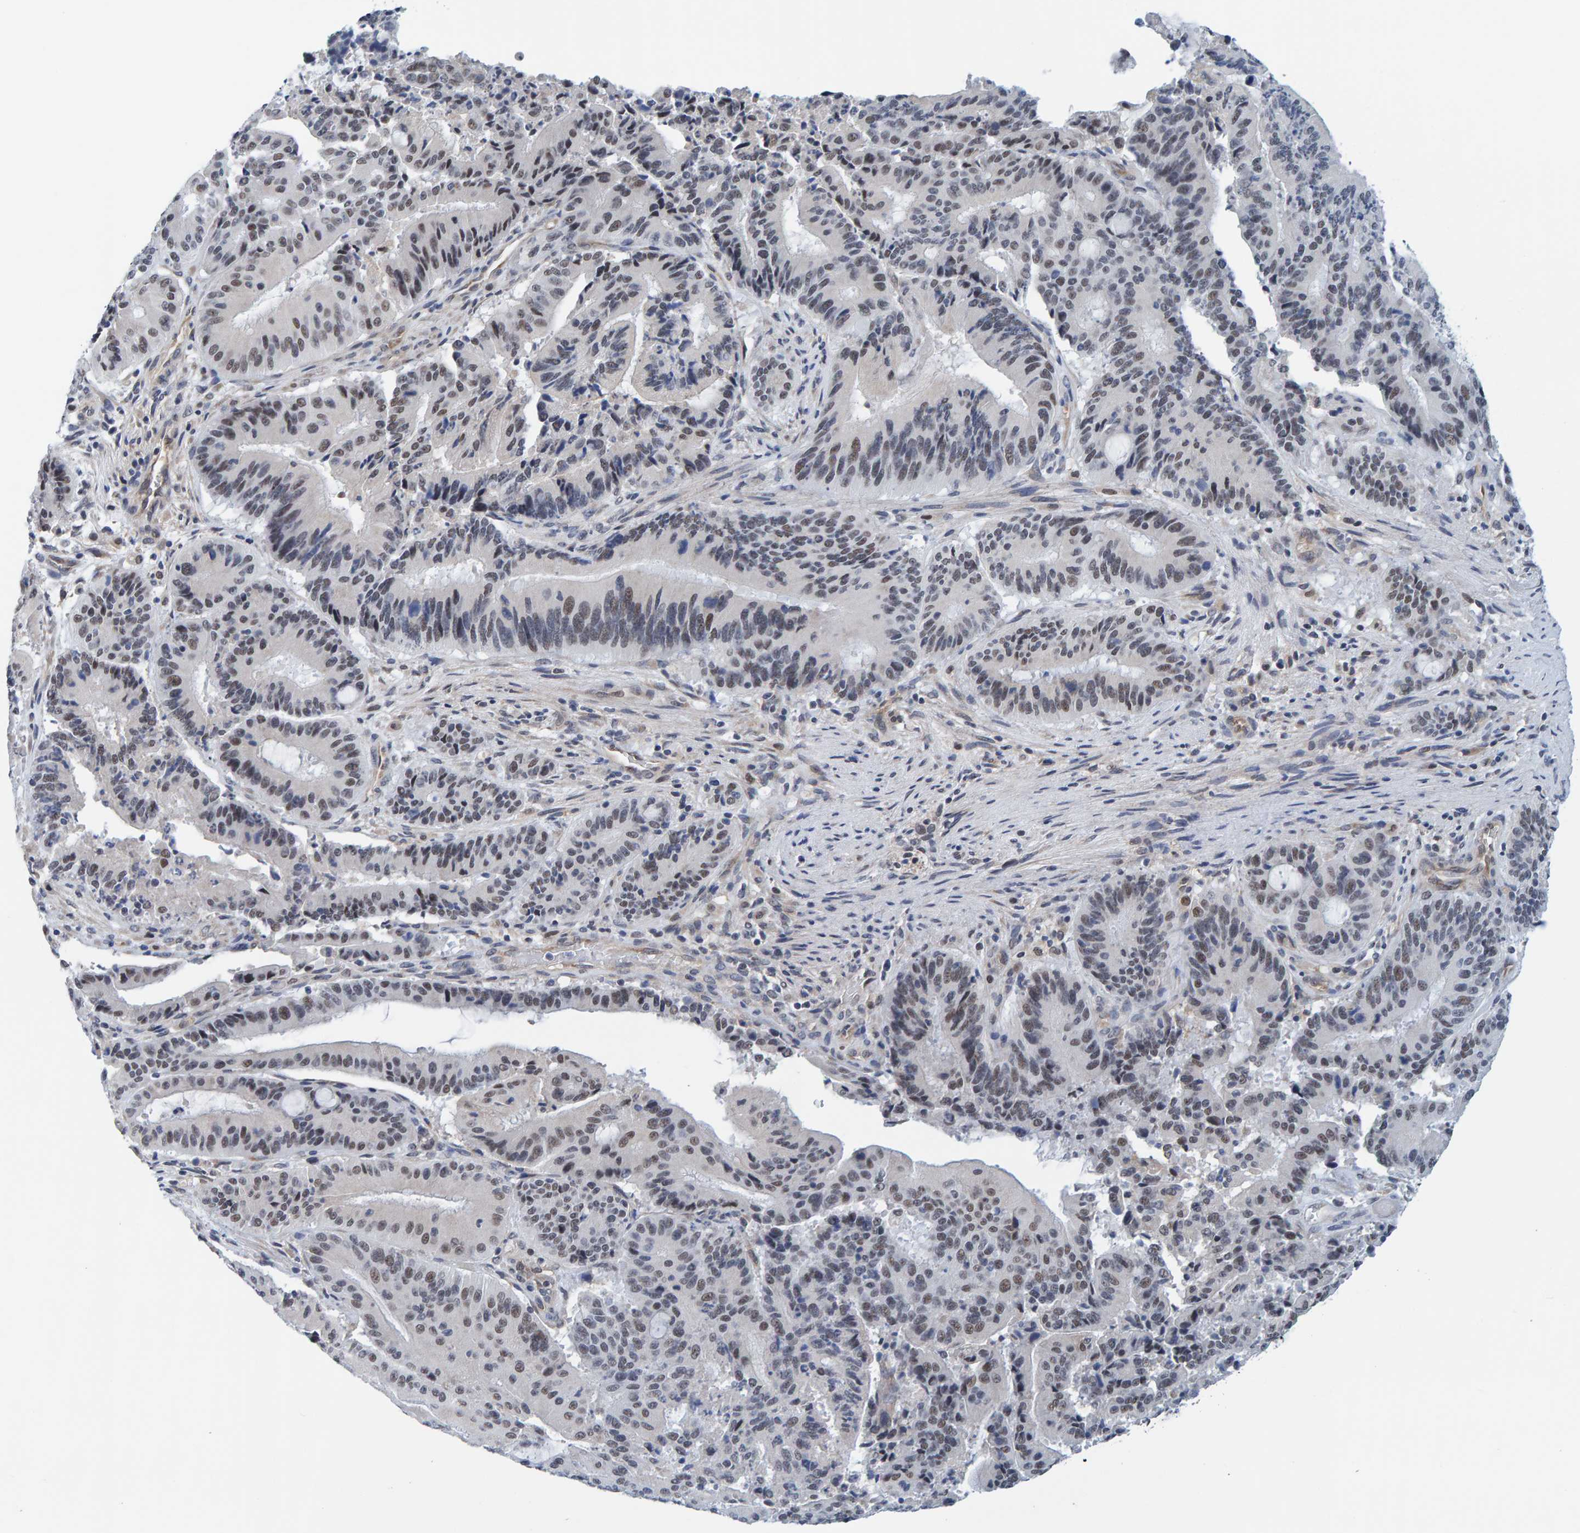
{"staining": {"intensity": "weak", "quantity": "25%-75%", "location": "nuclear"}, "tissue": "liver cancer", "cell_type": "Tumor cells", "image_type": "cancer", "snomed": [{"axis": "morphology", "description": "Normal tissue, NOS"}, {"axis": "morphology", "description": "Cholangiocarcinoma"}, {"axis": "topography", "description": "Liver"}, {"axis": "topography", "description": "Peripheral nerve tissue"}], "caption": "Liver cancer (cholangiocarcinoma) tissue displays weak nuclear expression in about 25%-75% of tumor cells", "gene": "SCRN2", "patient": {"sex": "female", "age": 73}}